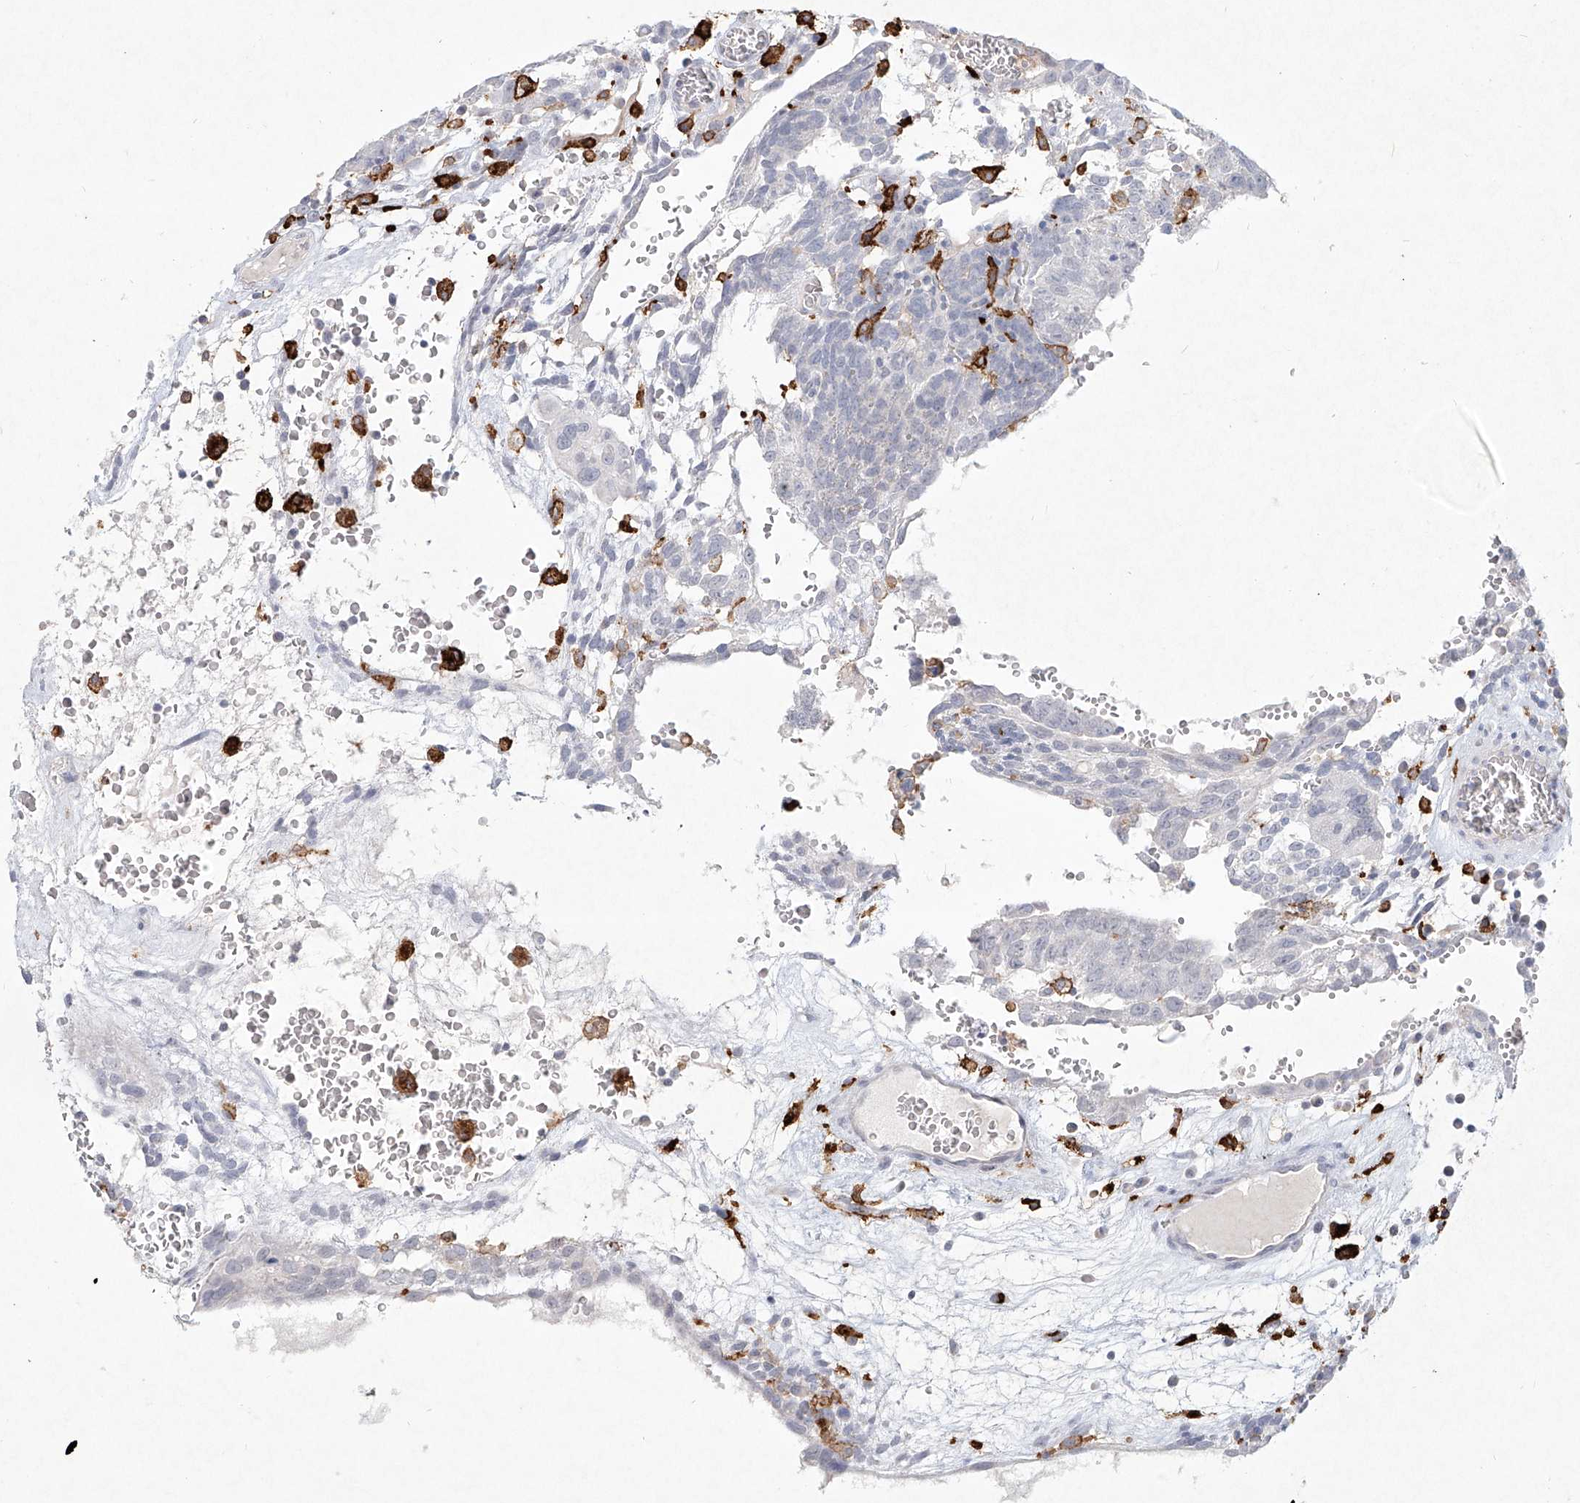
{"staining": {"intensity": "negative", "quantity": "none", "location": "none"}, "tissue": "testis cancer", "cell_type": "Tumor cells", "image_type": "cancer", "snomed": [{"axis": "morphology", "description": "Seminoma, NOS"}, {"axis": "morphology", "description": "Carcinoma, Embryonal, NOS"}, {"axis": "topography", "description": "Testis"}], "caption": "Immunohistochemistry (IHC) histopathology image of testis cancer stained for a protein (brown), which exhibits no staining in tumor cells.", "gene": "CD209", "patient": {"sex": "male", "age": 52}}